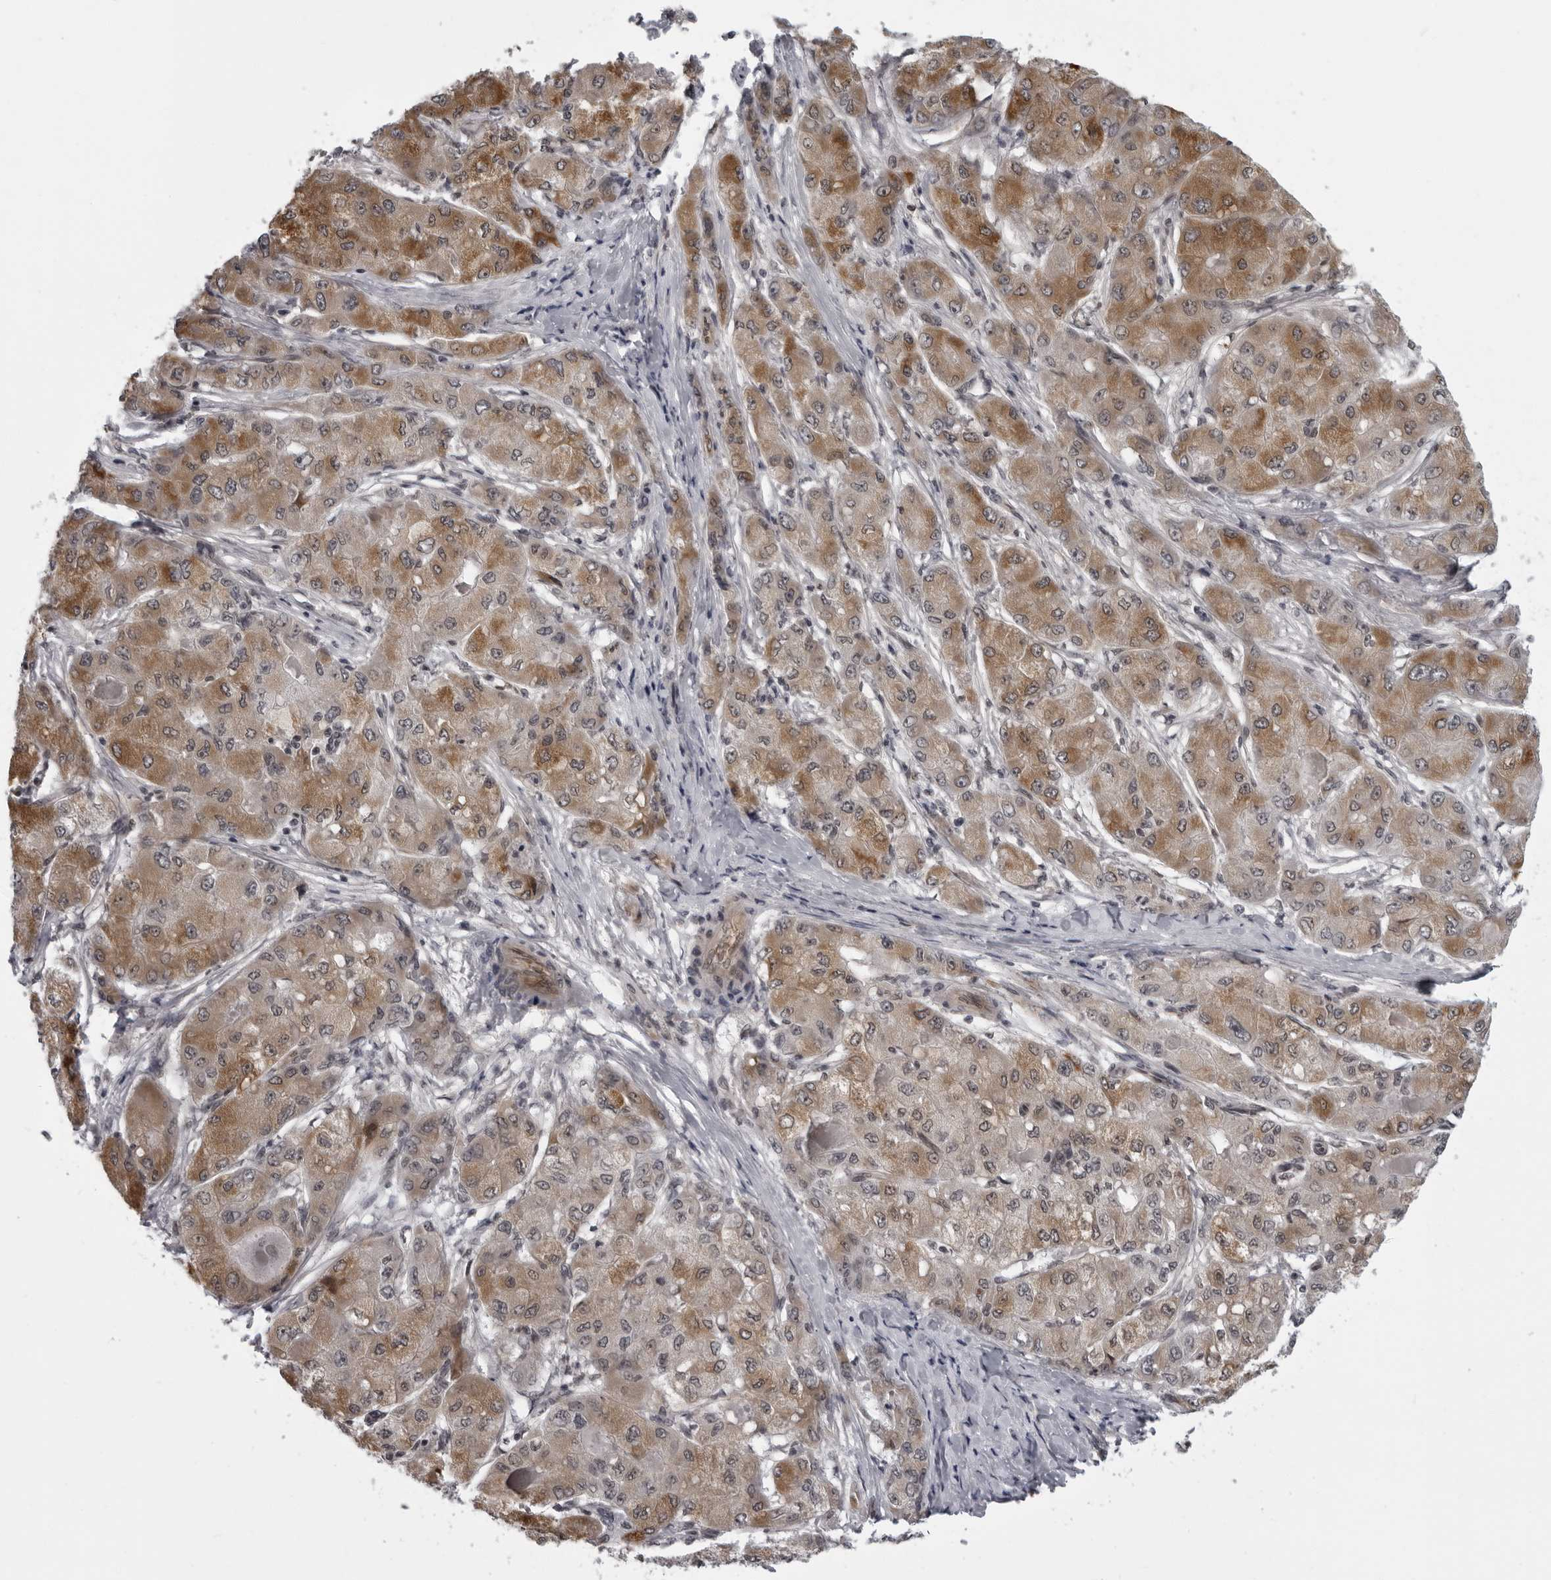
{"staining": {"intensity": "moderate", "quantity": ">75%", "location": "cytoplasmic/membranous"}, "tissue": "liver cancer", "cell_type": "Tumor cells", "image_type": "cancer", "snomed": [{"axis": "morphology", "description": "Carcinoma, Hepatocellular, NOS"}, {"axis": "topography", "description": "Liver"}], "caption": "Immunohistochemical staining of human liver cancer (hepatocellular carcinoma) reveals moderate cytoplasmic/membranous protein positivity in approximately >75% of tumor cells. The protein of interest is stained brown, and the nuclei are stained in blue (DAB (3,3'-diaminobenzidine) IHC with brightfield microscopy, high magnification).", "gene": "MAPK12", "patient": {"sex": "male", "age": 80}}